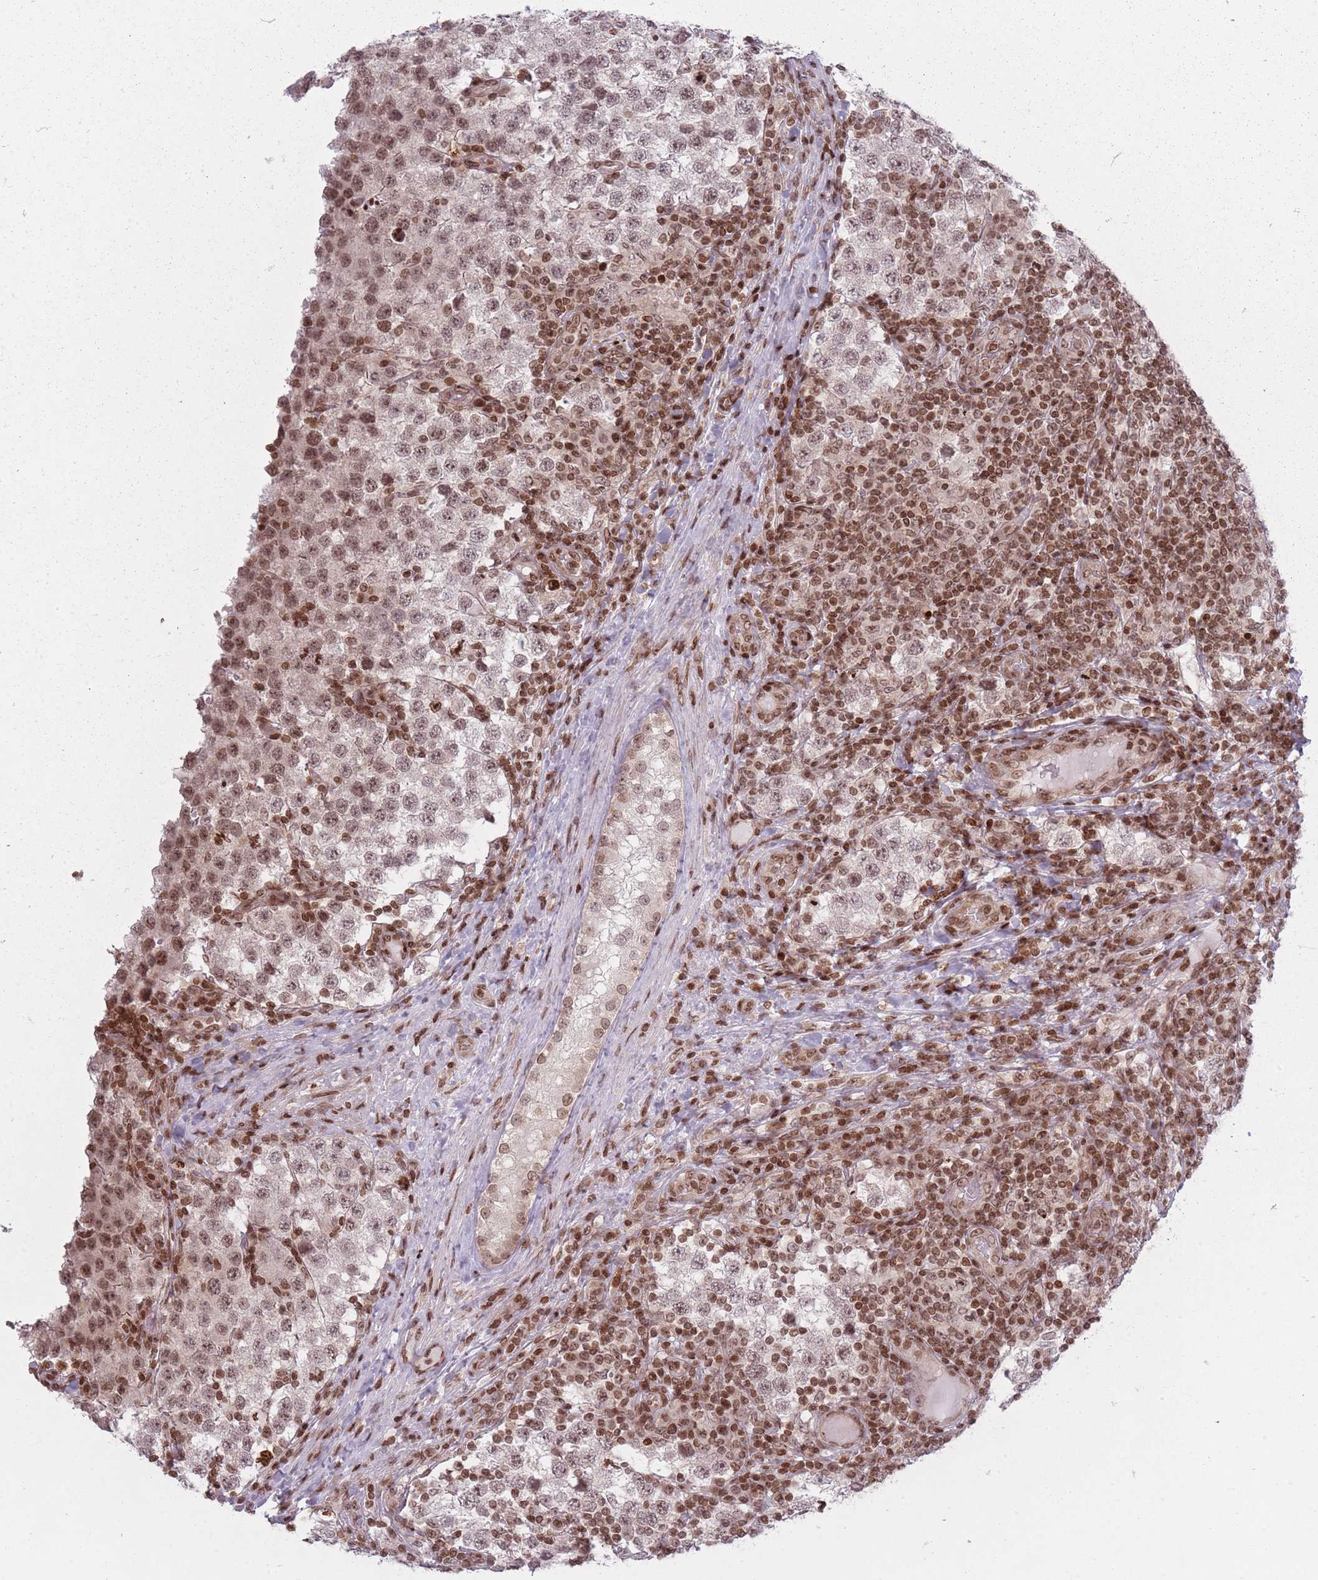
{"staining": {"intensity": "weak", "quantity": "25%-75%", "location": "nuclear"}, "tissue": "testis cancer", "cell_type": "Tumor cells", "image_type": "cancer", "snomed": [{"axis": "morphology", "description": "Seminoma, NOS"}, {"axis": "topography", "description": "Testis"}], "caption": "Seminoma (testis) stained with a protein marker displays weak staining in tumor cells.", "gene": "TMC6", "patient": {"sex": "male", "age": 34}}